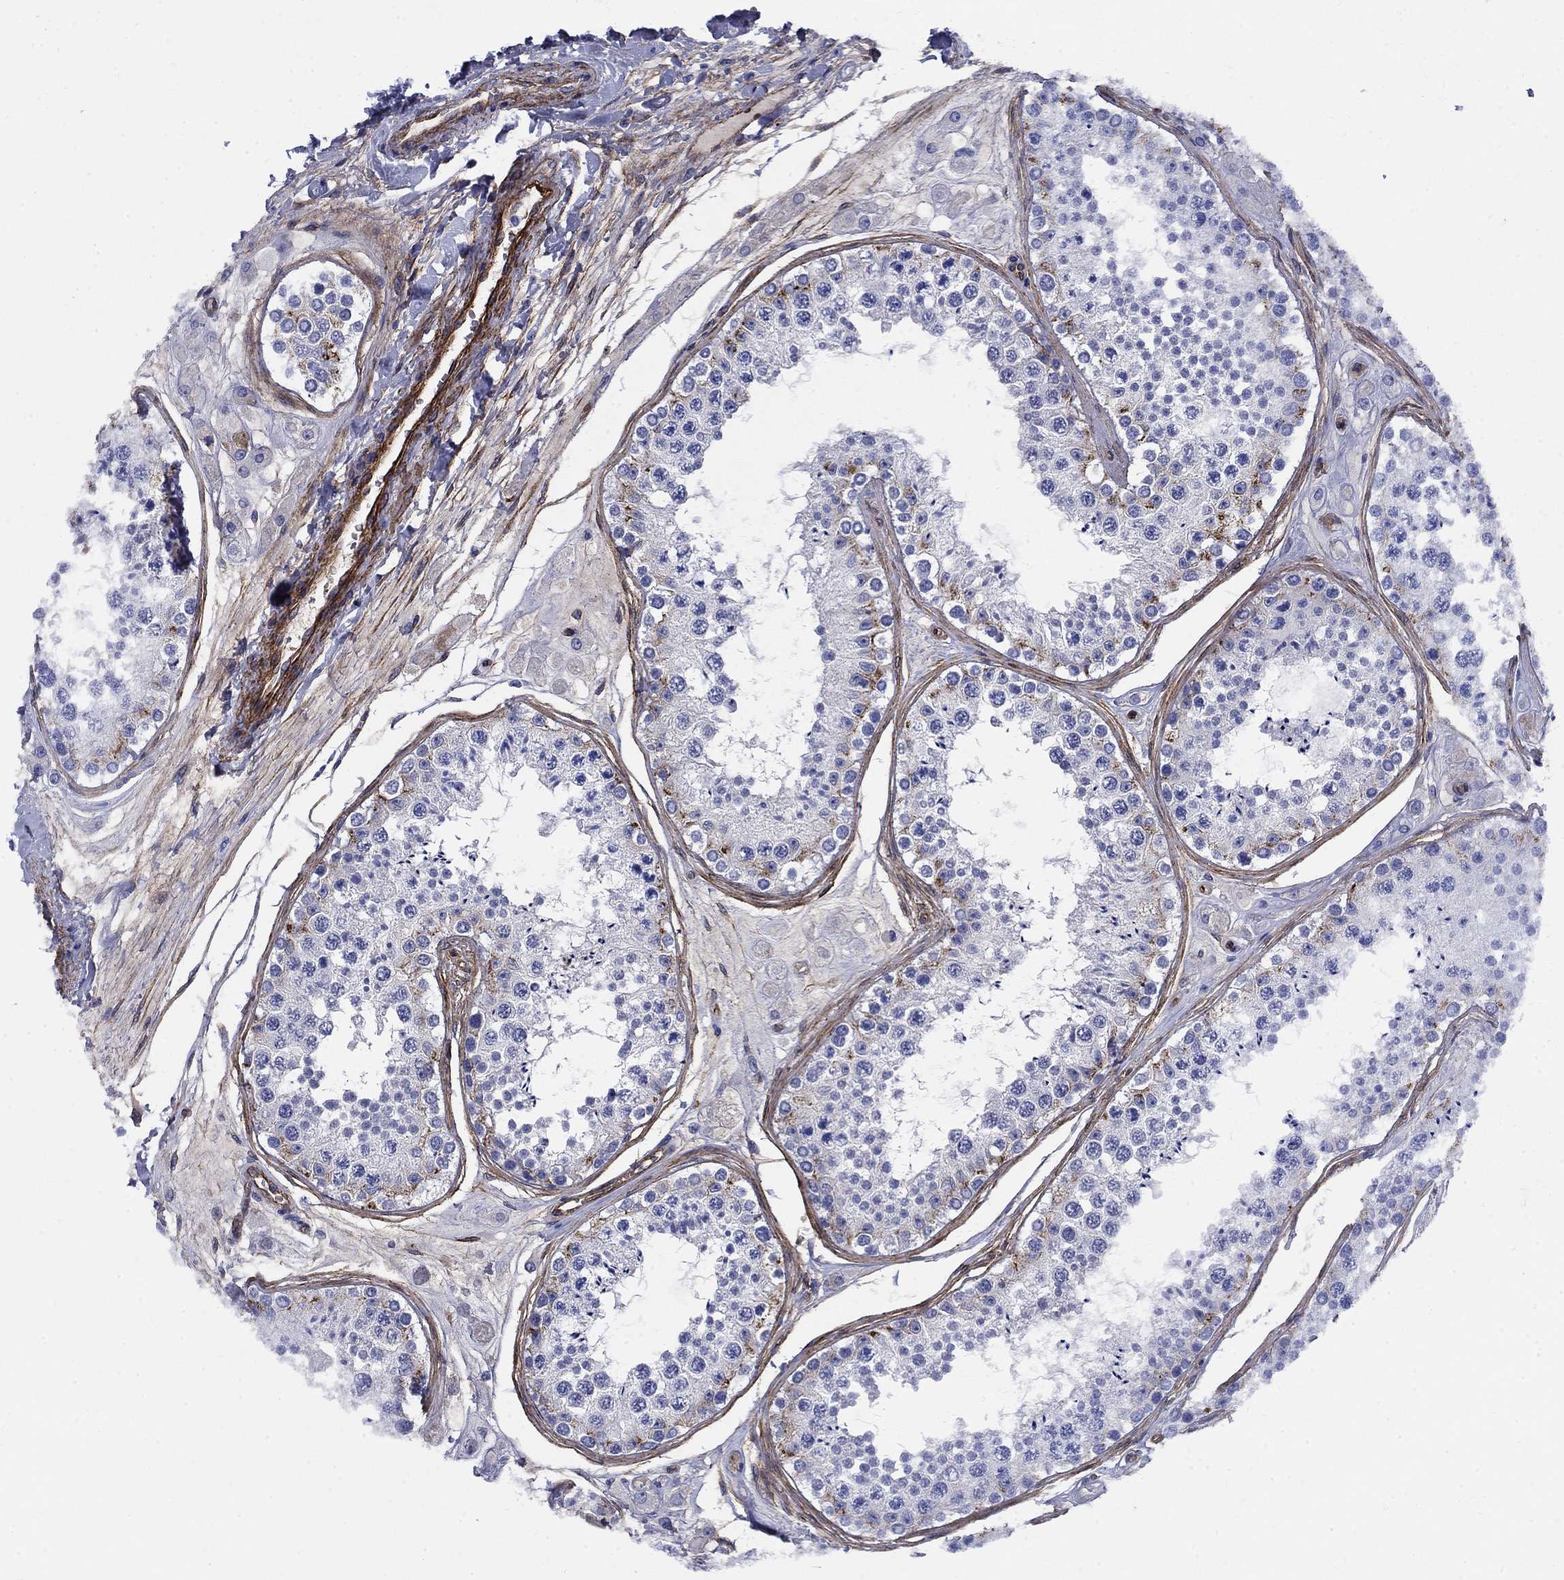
{"staining": {"intensity": "moderate", "quantity": "<25%", "location": "cytoplasmic/membranous"}, "tissue": "testis", "cell_type": "Cells in seminiferous ducts", "image_type": "normal", "snomed": [{"axis": "morphology", "description": "Normal tissue, NOS"}, {"axis": "topography", "description": "Testis"}], "caption": "Protein staining reveals moderate cytoplasmic/membranous expression in approximately <25% of cells in seminiferous ducts in normal testis.", "gene": "VTN", "patient": {"sex": "male", "age": 25}}